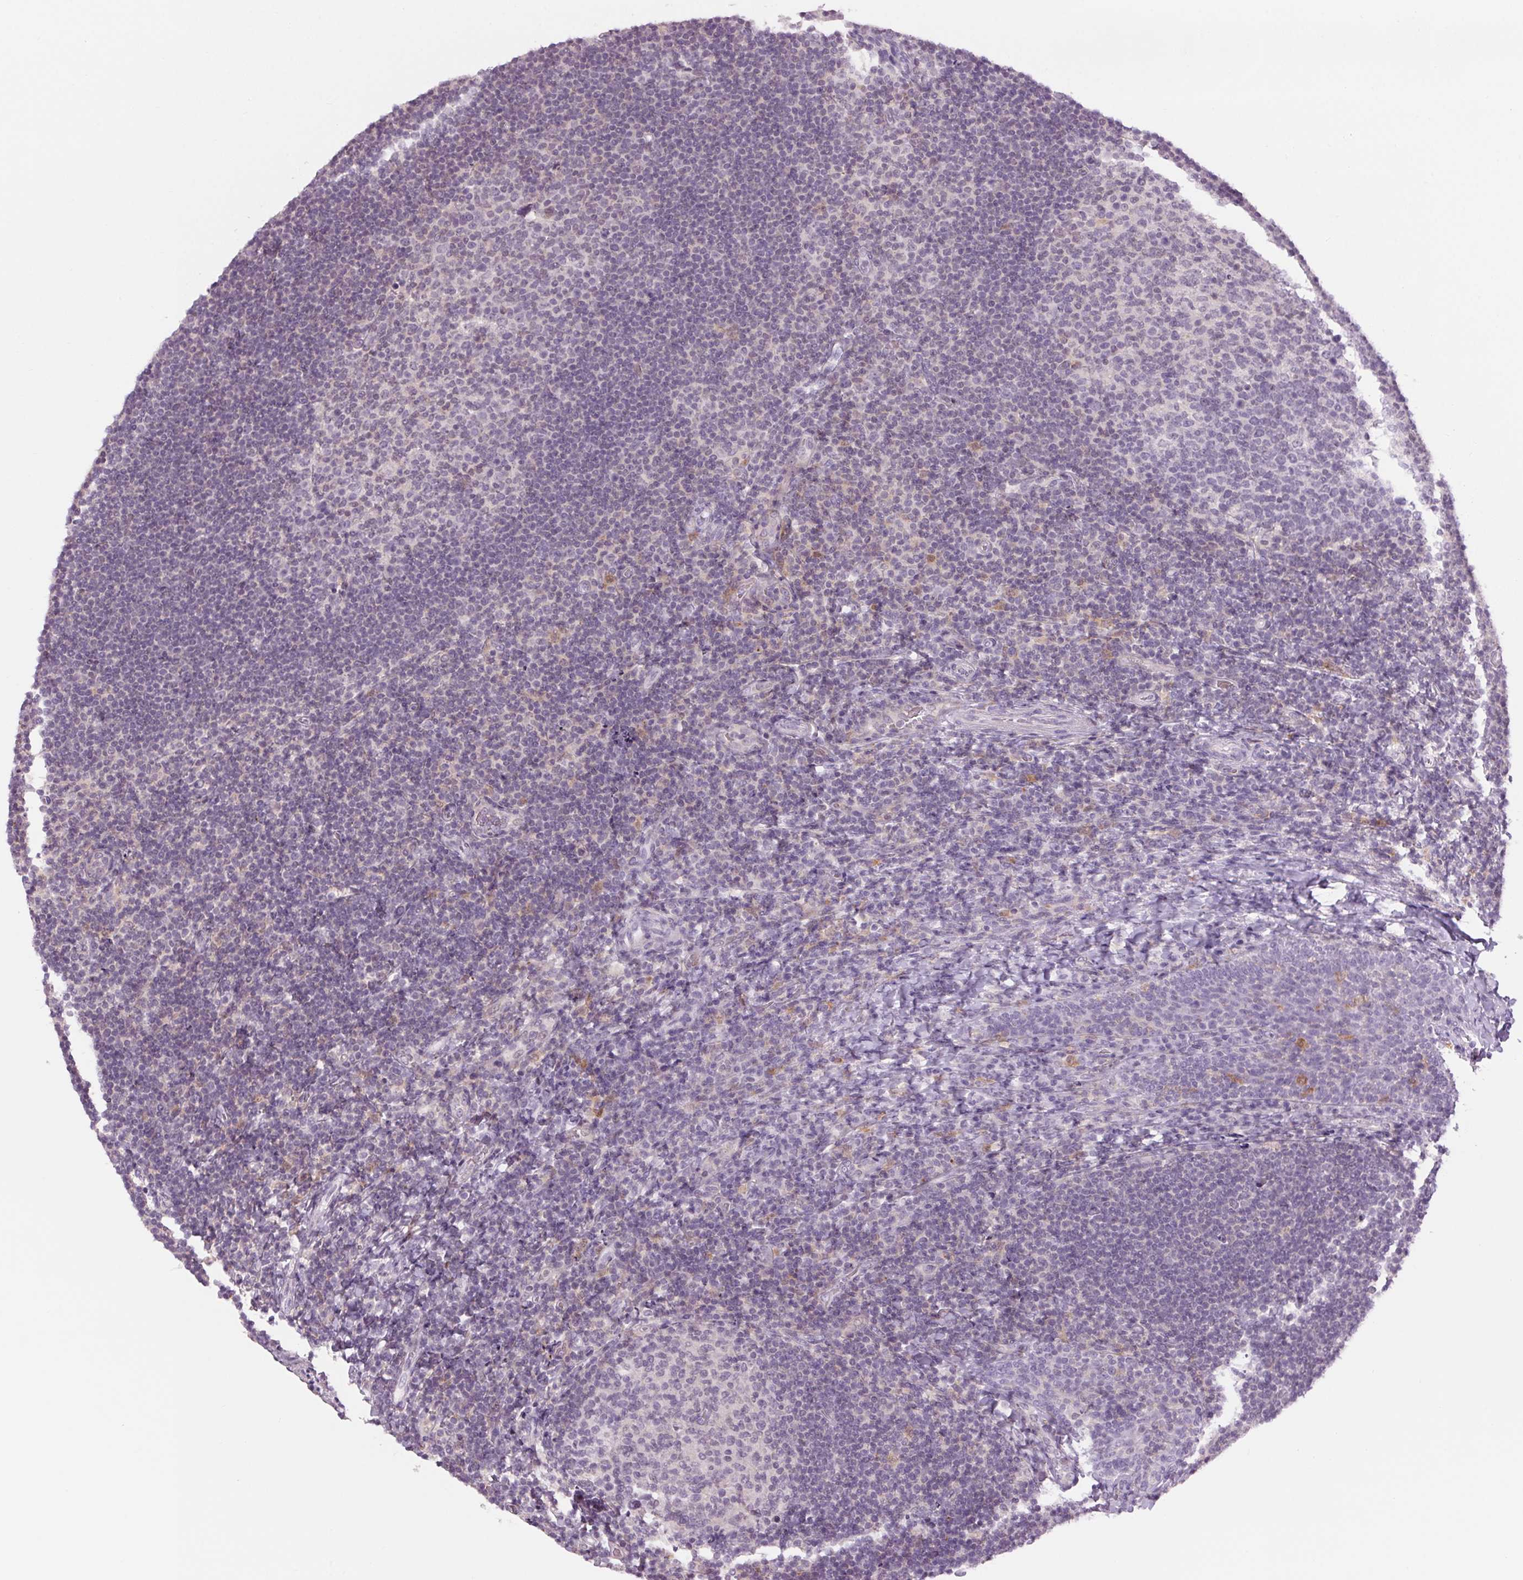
{"staining": {"intensity": "weak", "quantity": "<25%", "location": "cytoplasmic/membranous"}, "tissue": "tonsil", "cell_type": "Germinal center cells", "image_type": "normal", "snomed": [{"axis": "morphology", "description": "Normal tissue, NOS"}, {"axis": "topography", "description": "Tonsil"}], "caption": "Germinal center cells are negative for brown protein staining in normal tonsil.", "gene": "SLC6A19", "patient": {"sex": "female", "age": 10}}